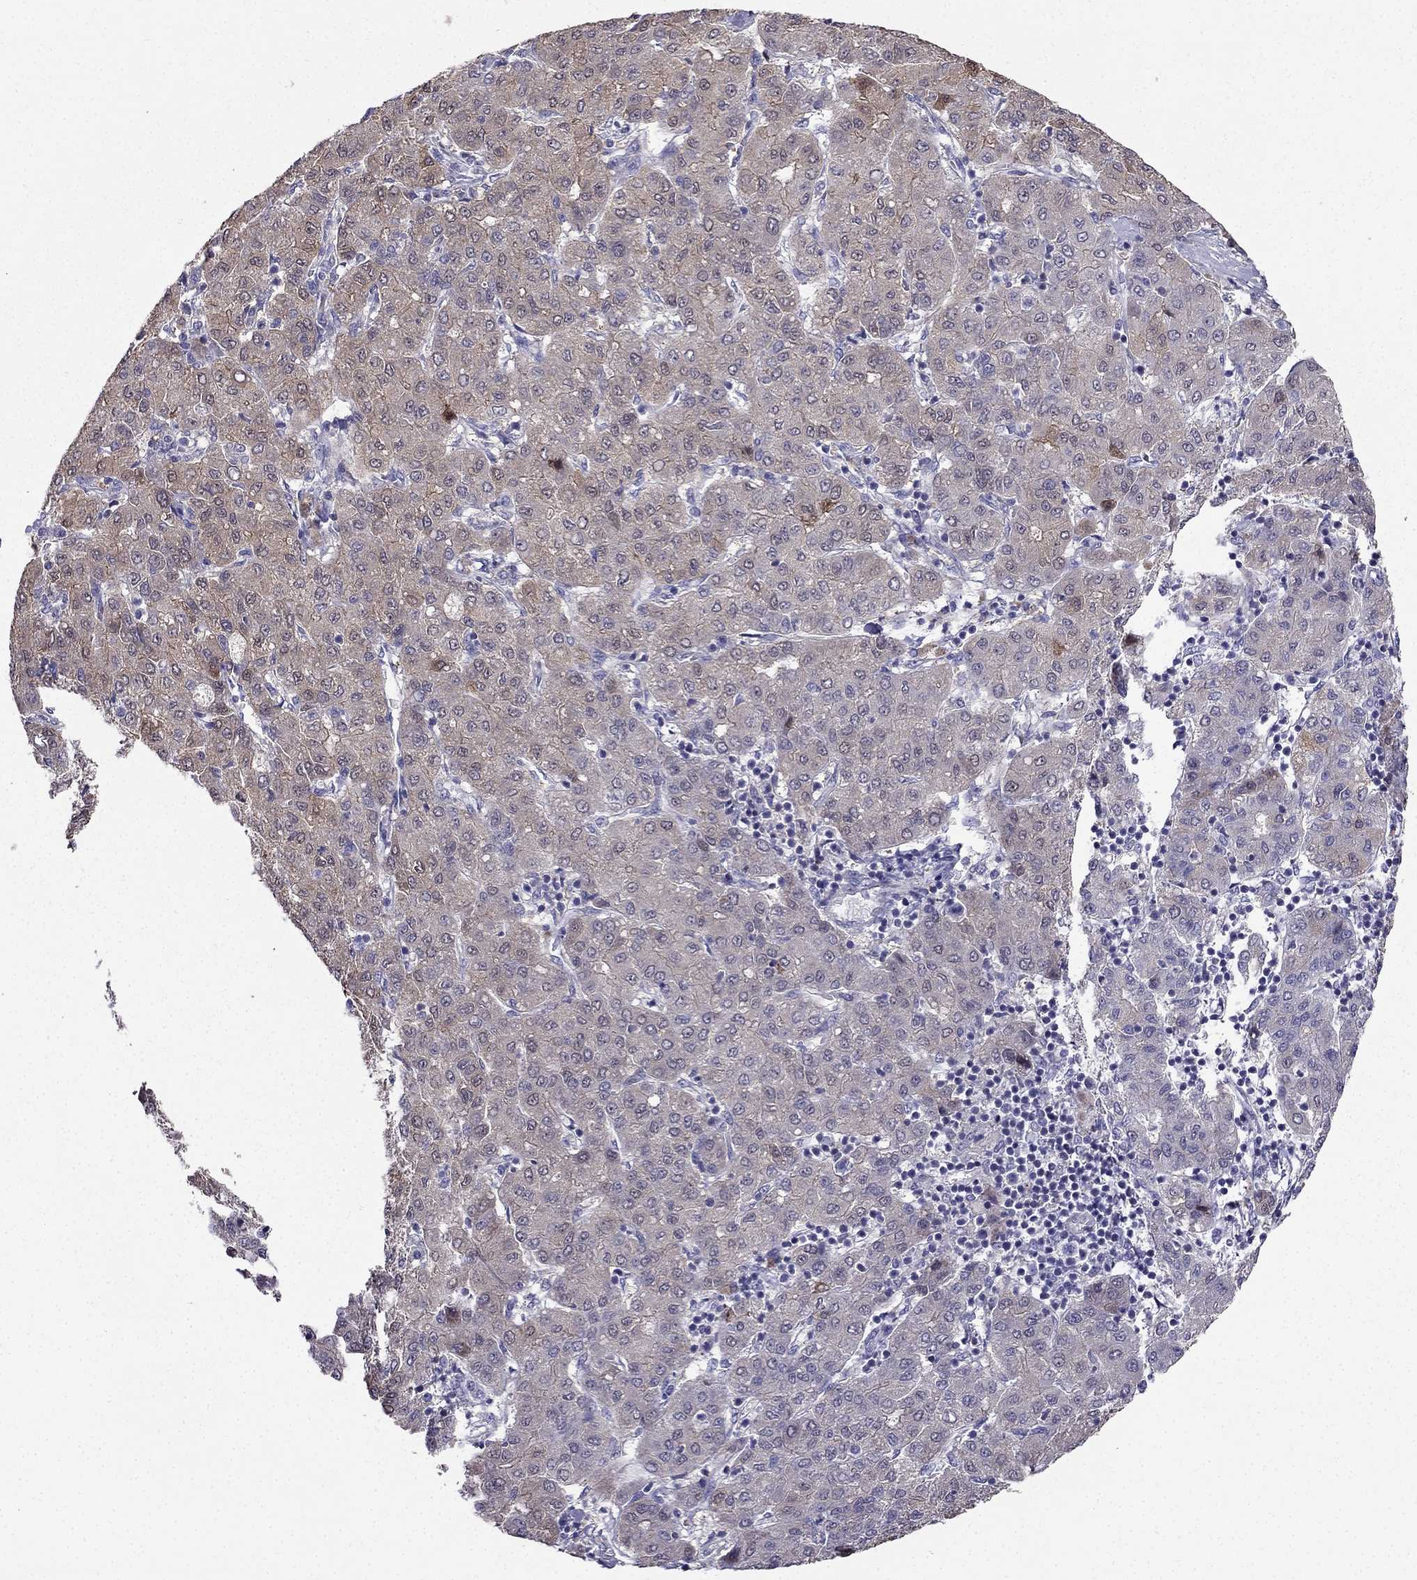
{"staining": {"intensity": "moderate", "quantity": "25%-75%", "location": "cytoplasmic/membranous"}, "tissue": "liver cancer", "cell_type": "Tumor cells", "image_type": "cancer", "snomed": [{"axis": "morphology", "description": "Carcinoma, Hepatocellular, NOS"}, {"axis": "topography", "description": "Liver"}], "caption": "A brown stain shows moderate cytoplasmic/membranous positivity of a protein in human liver cancer (hepatocellular carcinoma) tumor cells.", "gene": "AS3MT", "patient": {"sex": "male", "age": 65}}